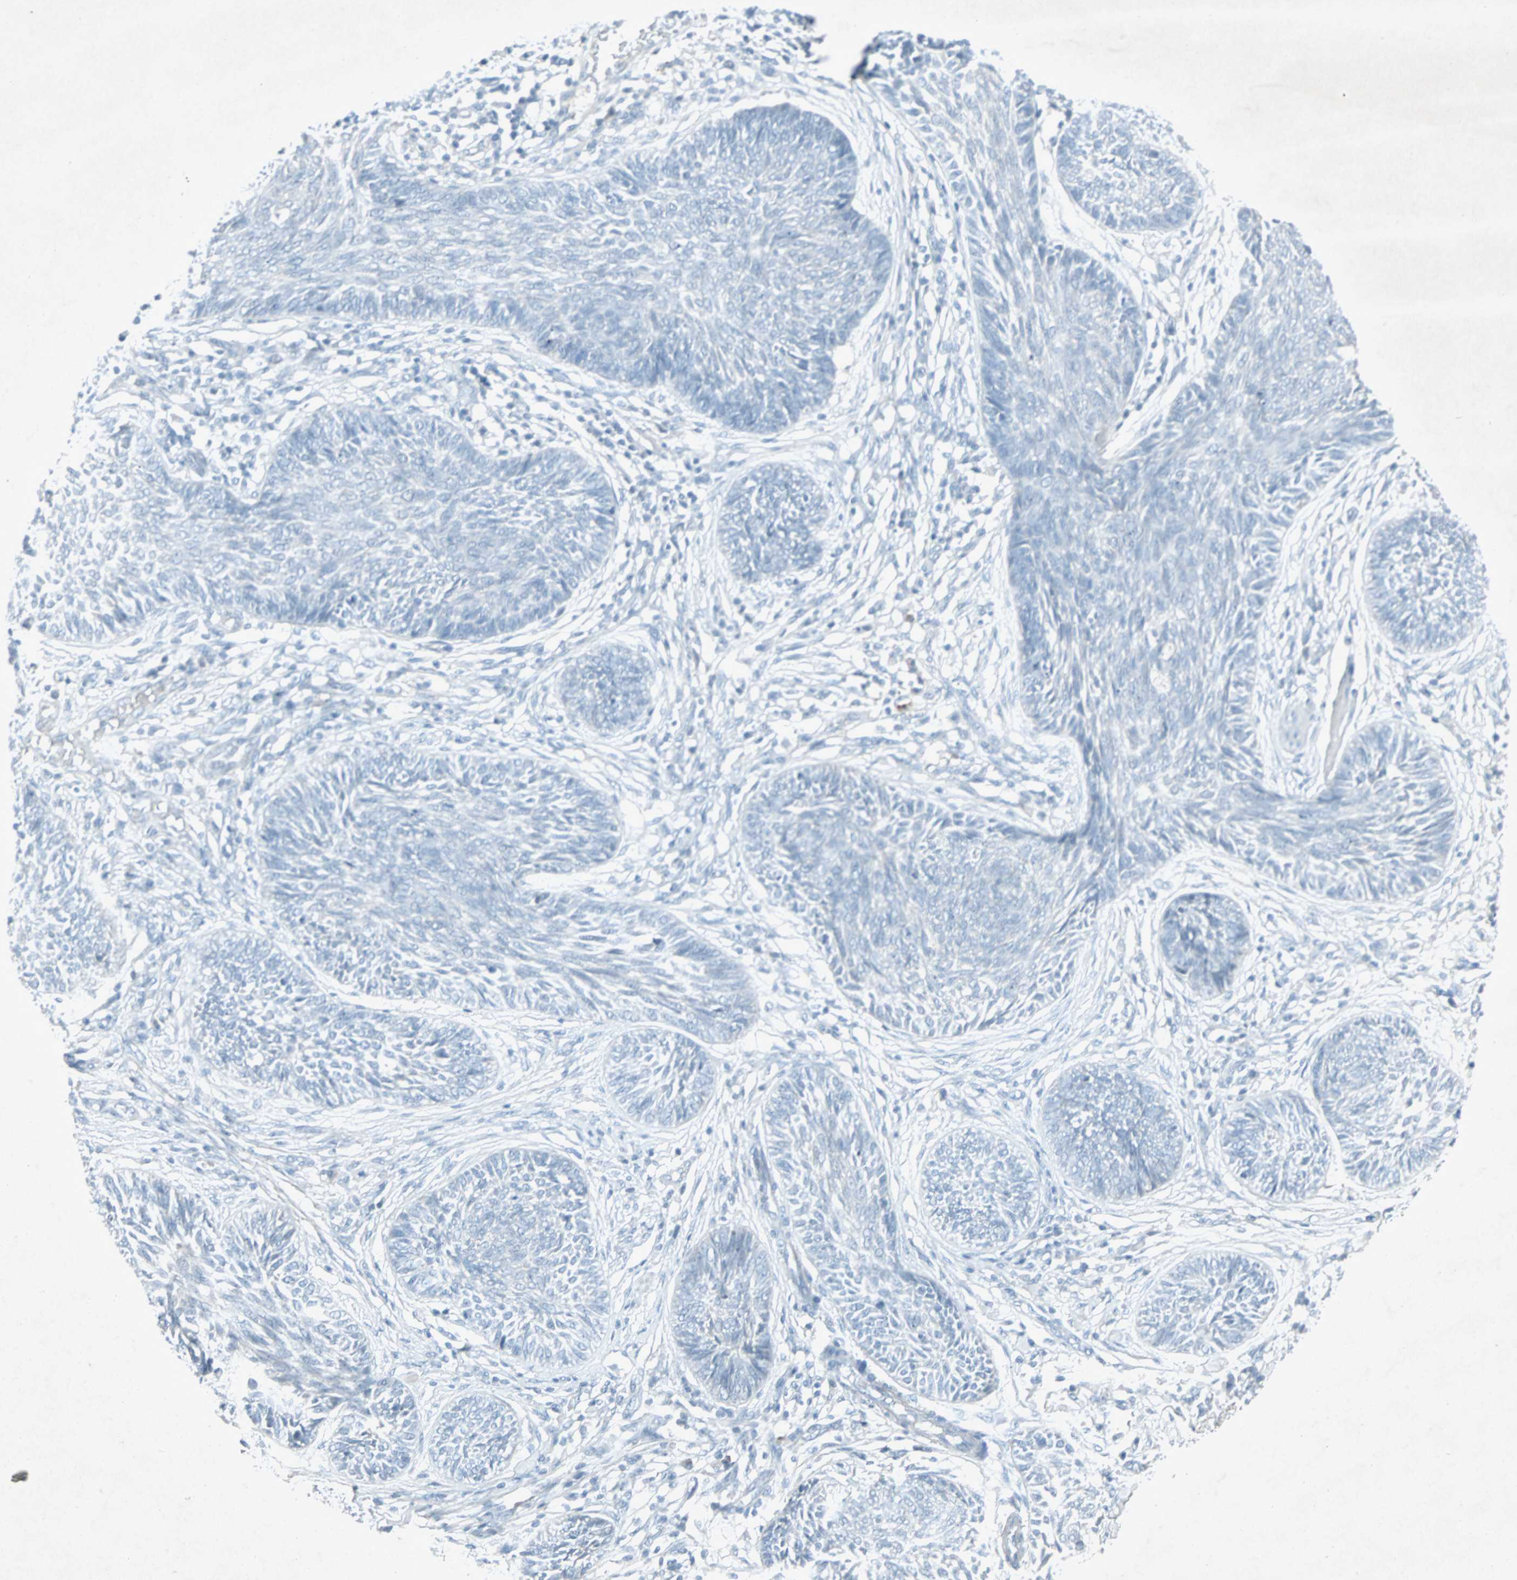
{"staining": {"intensity": "negative", "quantity": "none", "location": "none"}, "tissue": "skin cancer", "cell_type": "Tumor cells", "image_type": "cancer", "snomed": [{"axis": "morphology", "description": "Papilloma, NOS"}, {"axis": "morphology", "description": "Basal cell carcinoma"}, {"axis": "topography", "description": "Skin"}], "caption": "Immunohistochemistry (IHC) histopathology image of human skin cancer (papilloma) stained for a protein (brown), which shows no expression in tumor cells. (DAB immunohistochemistry, high magnification).", "gene": "LANCL3", "patient": {"sex": "male", "age": 87}}